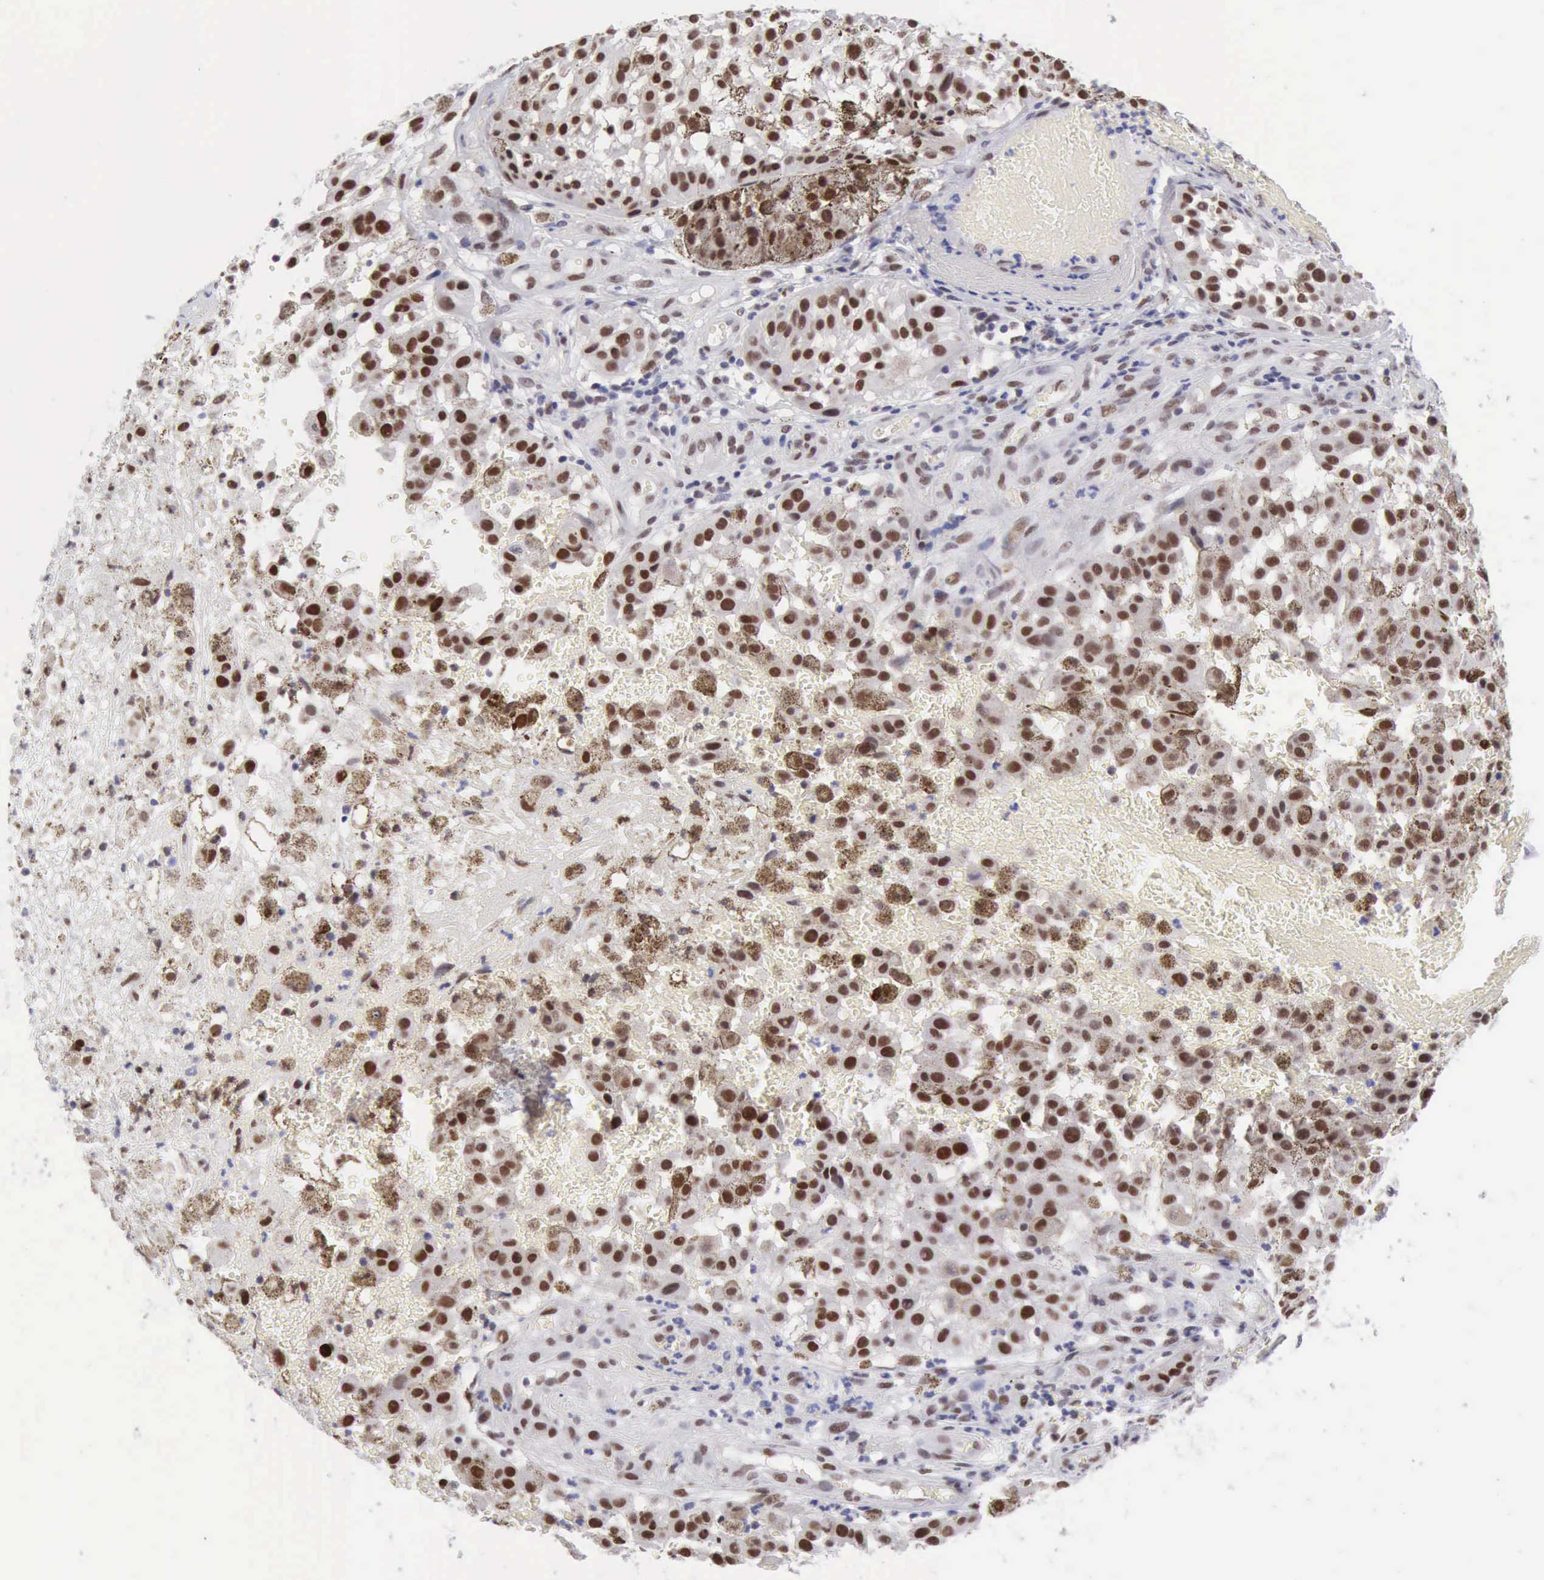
{"staining": {"intensity": "weak", "quantity": "25%-75%", "location": "nuclear"}, "tissue": "melanoma", "cell_type": "Tumor cells", "image_type": "cancer", "snomed": [{"axis": "morphology", "description": "Malignant melanoma, NOS"}, {"axis": "topography", "description": "Skin"}], "caption": "Protein staining of melanoma tissue exhibits weak nuclear staining in approximately 25%-75% of tumor cells.", "gene": "ERCC4", "patient": {"sex": "female", "age": 64}}